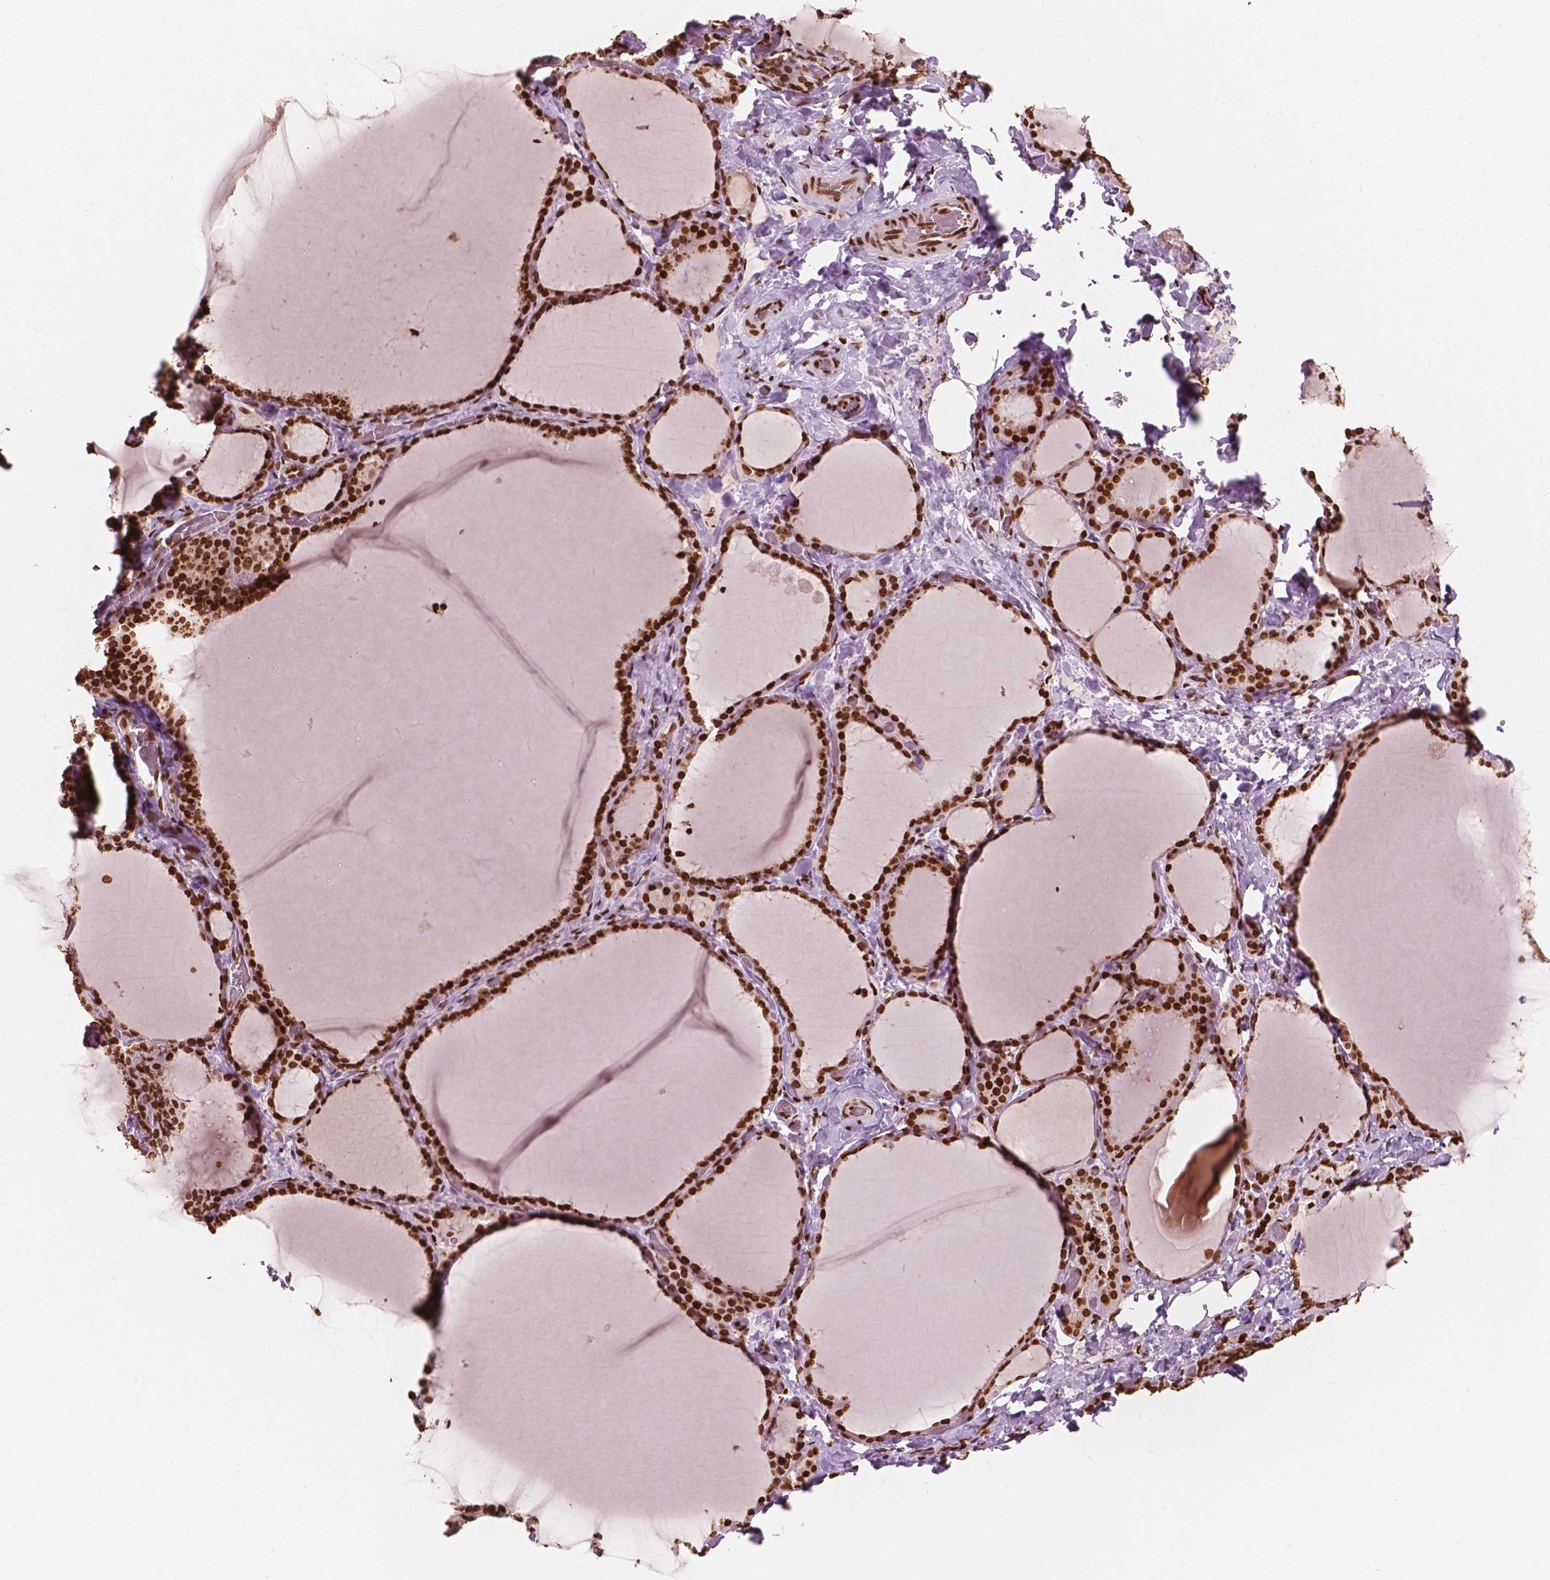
{"staining": {"intensity": "strong", "quantity": ">75%", "location": "nuclear"}, "tissue": "thyroid gland", "cell_type": "Glandular cells", "image_type": "normal", "snomed": [{"axis": "morphology", "description": "Normal tissue, NOS"}, {"axis": "topography", "description": "Thyroid gland"}], "caption": "This micrograph shows immunohistochemistry staining of benign human thyroid gland, with high strong nuclear staining in about >75% of glandular cells.", "gene": "H3C7", "patient": {"sex": "female", "age": 22}}